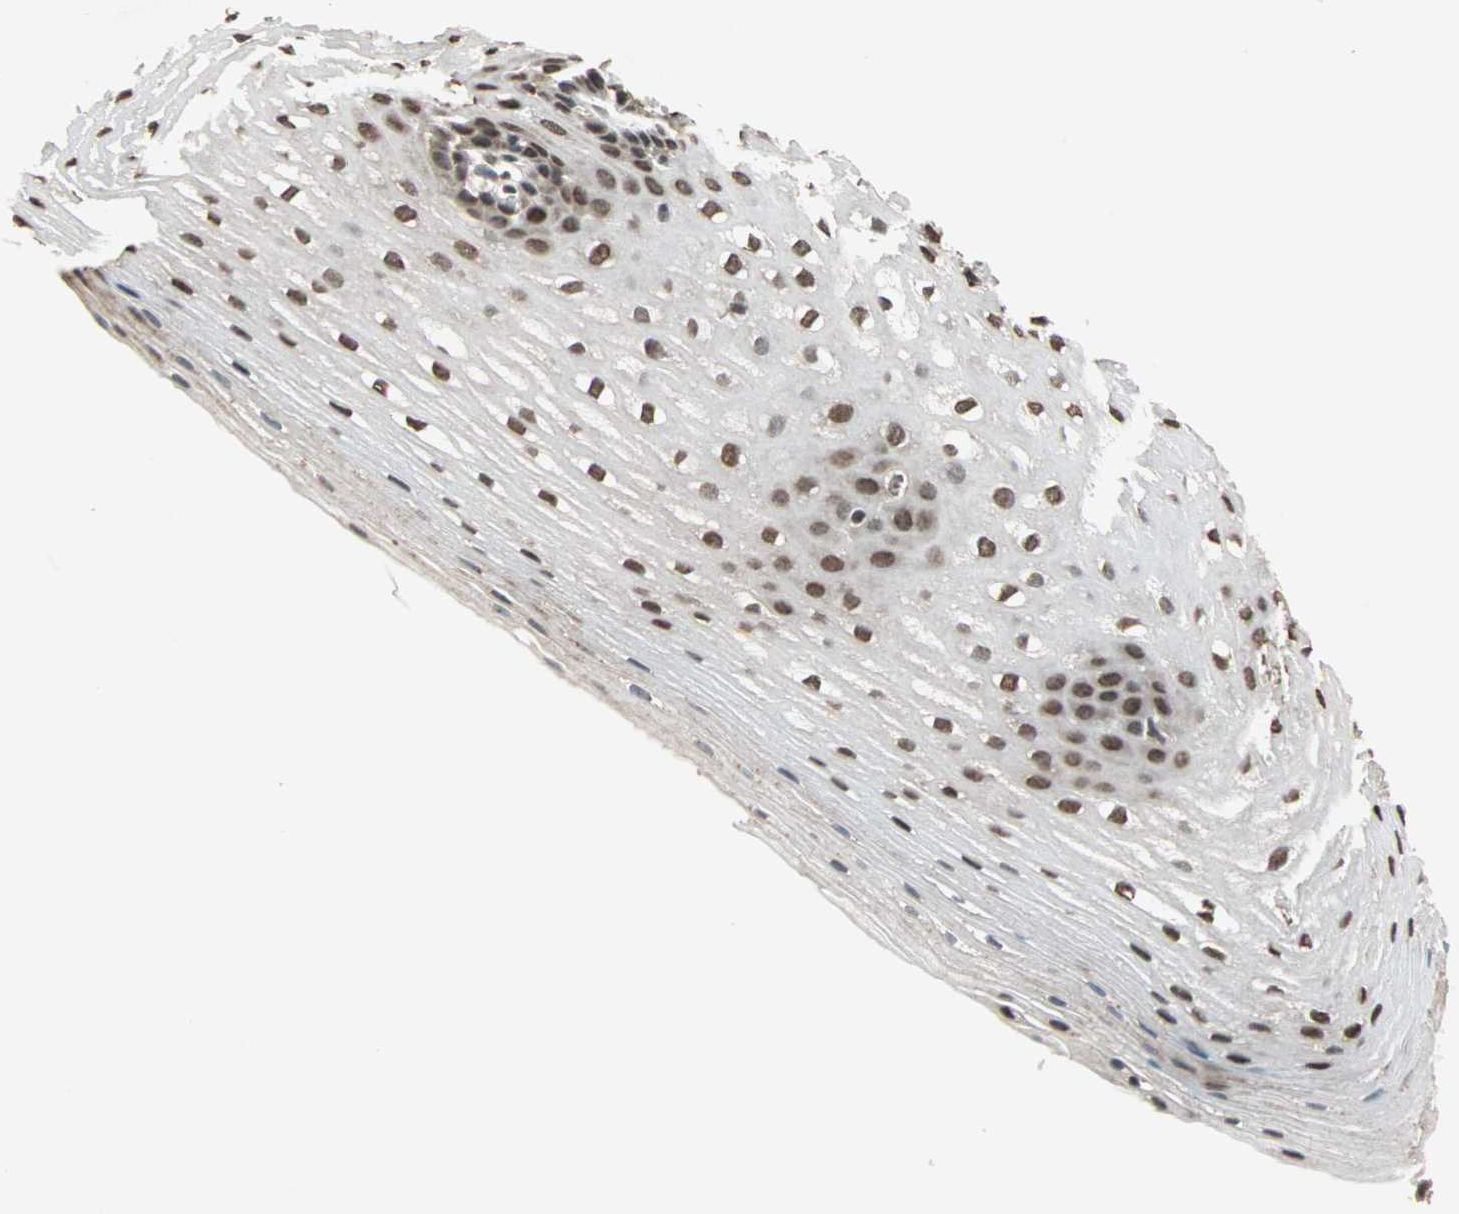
{"staining": {"intensity": "strong", "quantity": ">75%", "location": "nuclear"}, "tissue": "esophagus", "cell_type": "Squamous epithelial cells", "image_type": "normal", "snomed": [{"axis": "morphology", "description": "Normal tissue, NOS"}, {"axis": "topography", "description": "Esophagus"}], "caption": "Esophagus stained with immunohistochemistry reveals strong nuclear positivity in approximately >75% of squamous epithelial cells. (DAB = brown stain, brightfield microscopy at high magnification).", "gene": "DAZAP1", "patient": {"sex": "male", "age": 48}}